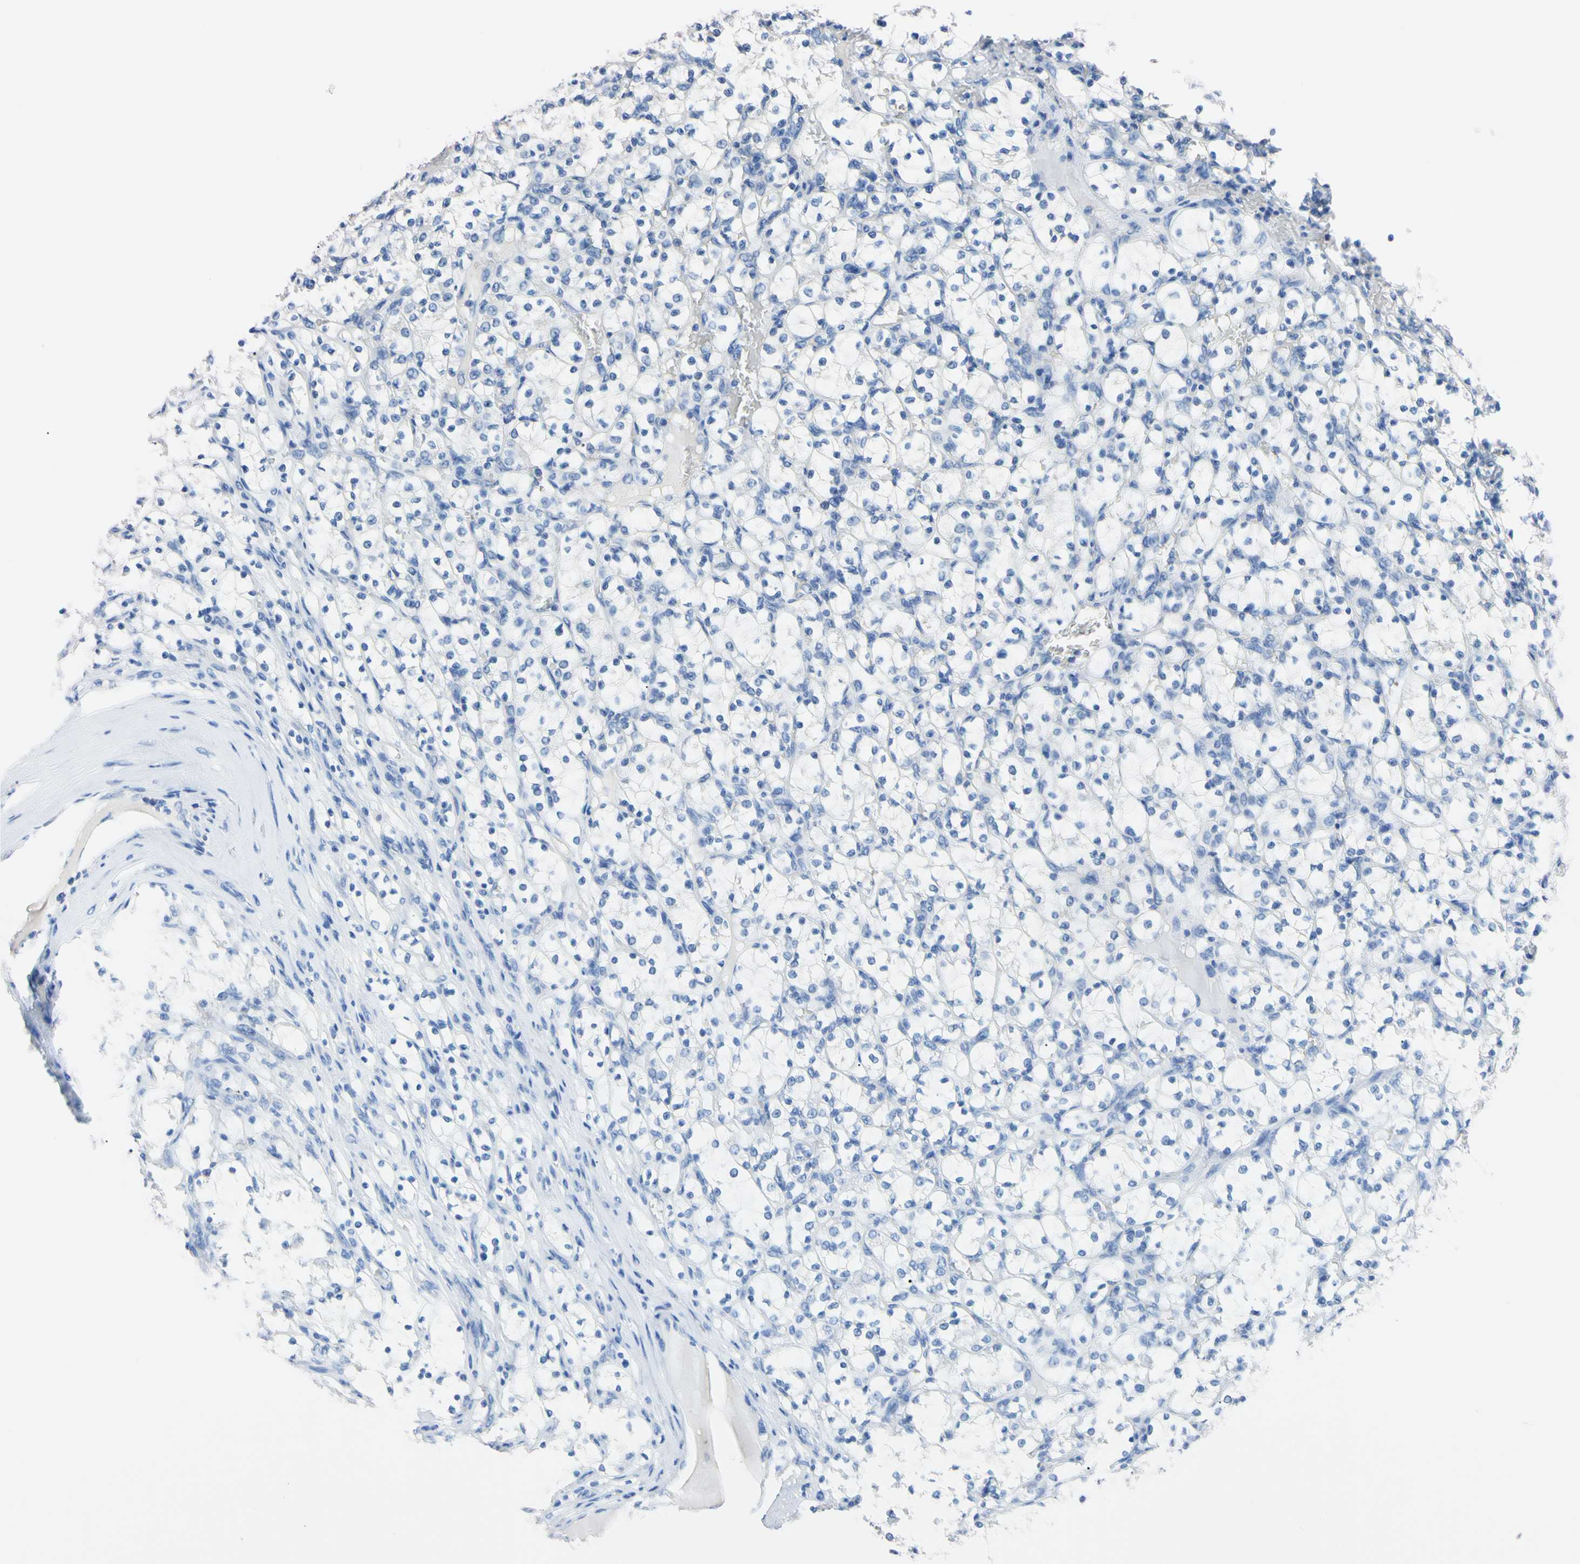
{"staining": {"intensity": "negative", "quantity": "none", "location": "none"}, "tissue": "renal cancer", "cell_type": "Tumor cells", "image_type": "cancer", "snomed": [{"axis": "morphology", "description": "Adenocarcinoma, NOS"}, {"axis": "topography", "description": "Kidney"}], "caption": "Immunohistochemical staining of human renal cancer displays no significant staining in tumor cells.", "gene": "PNKD", "patient": {"sex": "female", "age": 69}}